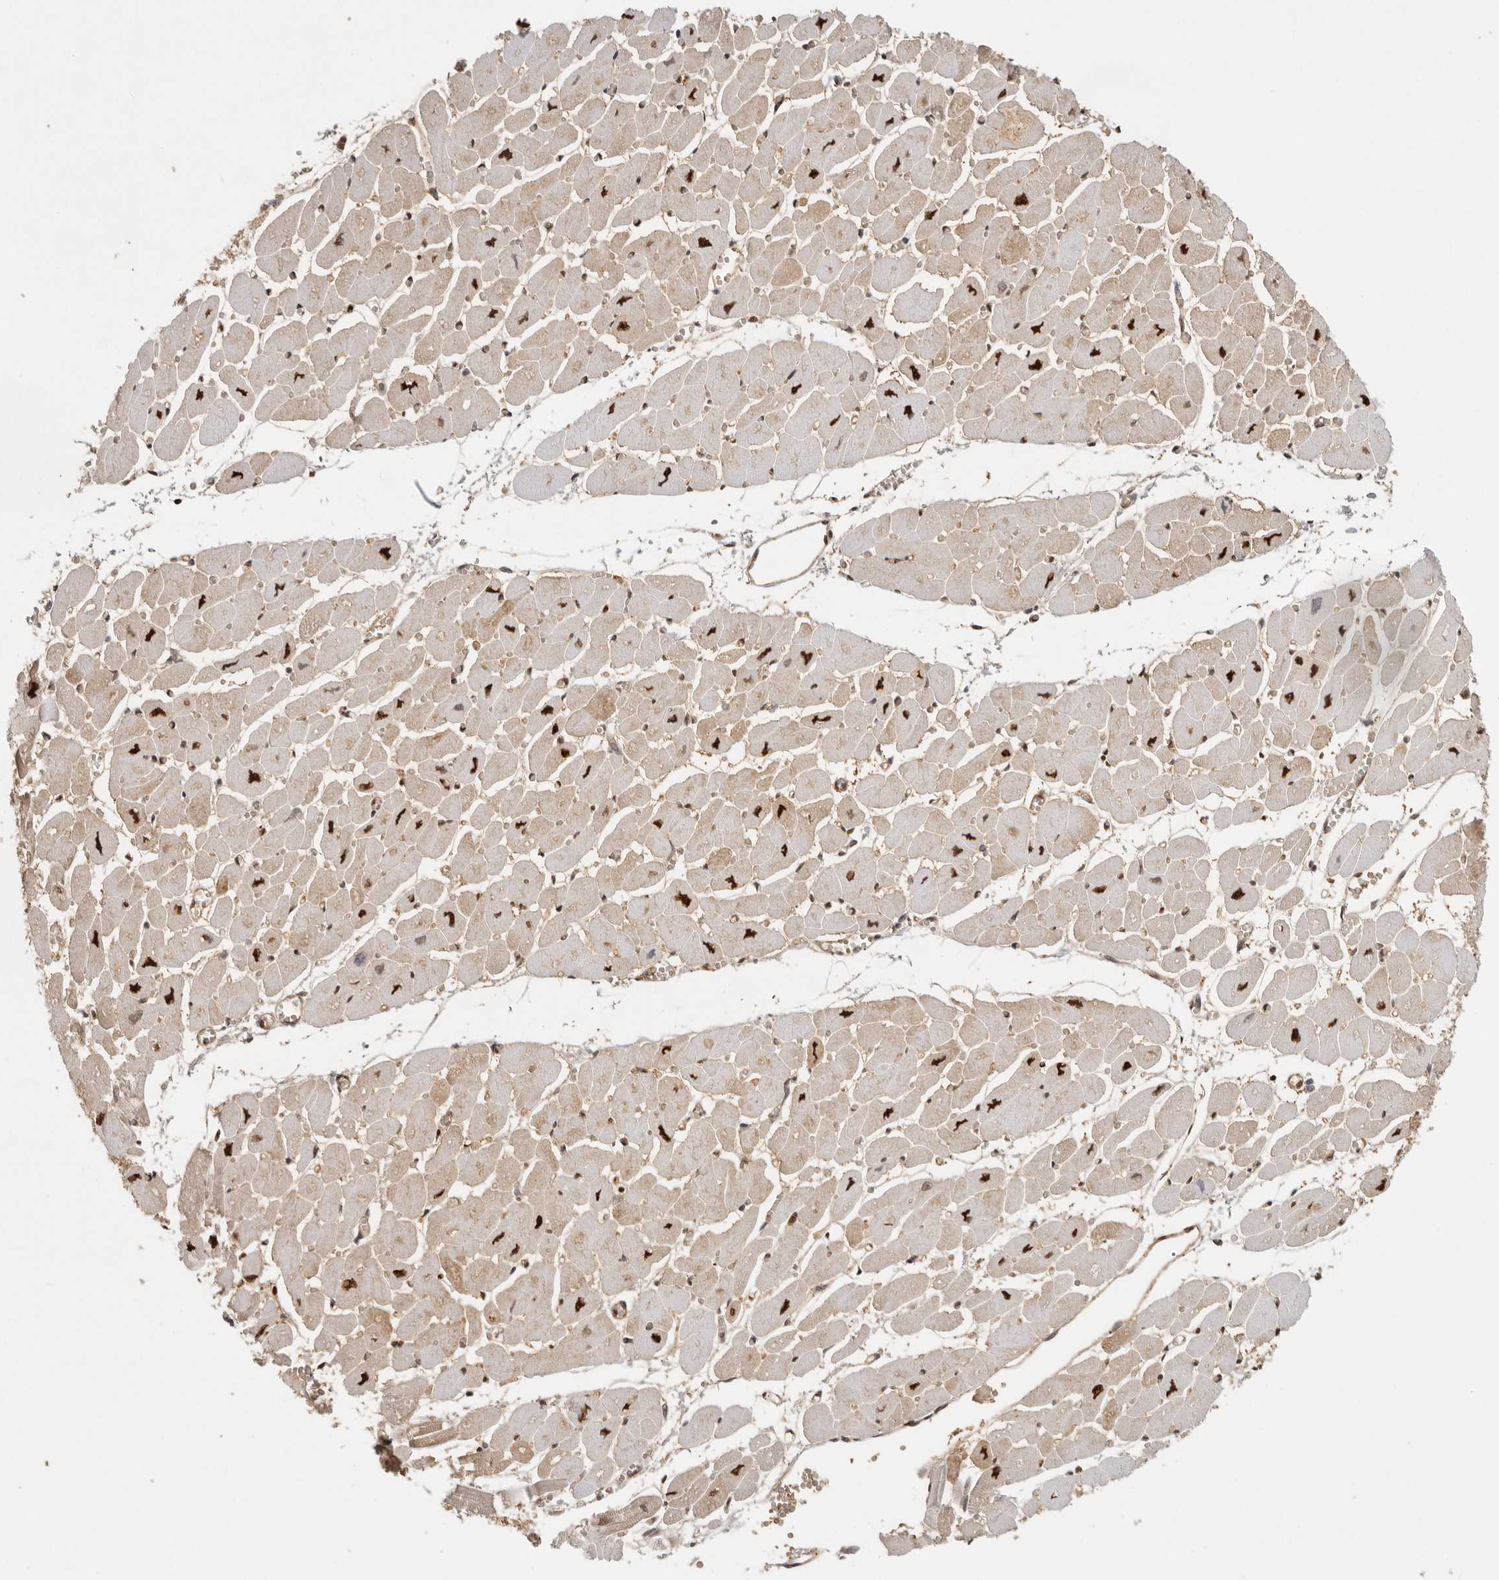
{"staining": {"intensity": "moderate", "quantity": "25%-75%", "location": "cytoplasmic/membranous,nuclear"}, "tissue": "heart muscle", "cell_type": "Cardiomyocytes", "image_type": "normal", "snomed": [{"axis": "morphology", "description": "Normal tissue, NOS"}, {"axis": "topography", "description": "Heart"}], "caption": "Moderate cytoplasmic/membranous,nuclear expression for a protein is seen in approximately 25%-75% of cardiomyocytes of normal heart muscle using immunohistochemistry.", "gene": "PSMA5", "patient": {"sex": "female", "age": 54}}